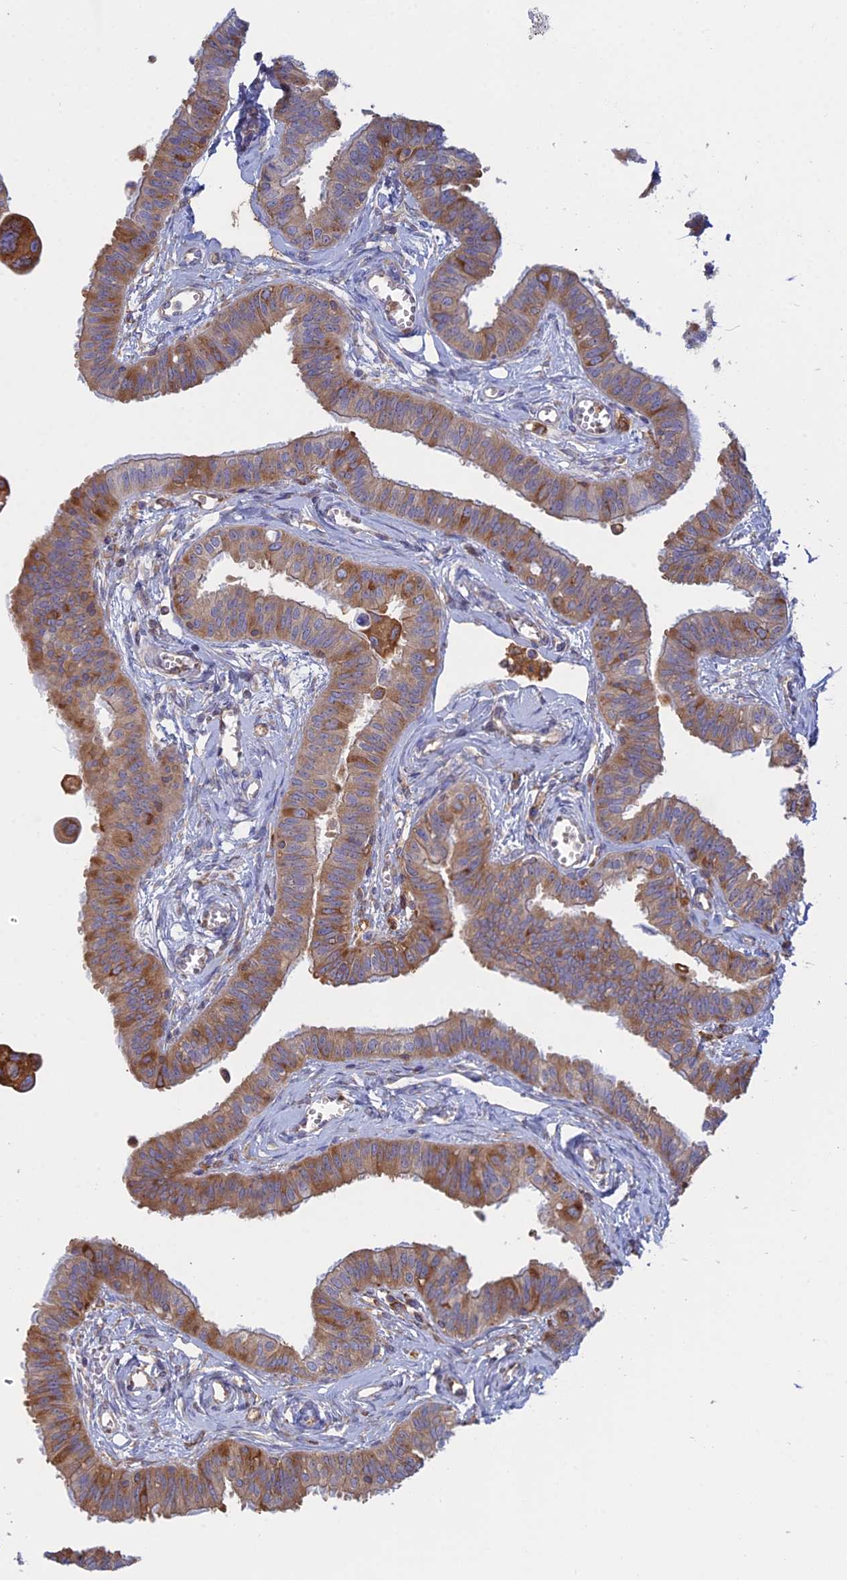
{"staining": {"intensity": "moderate", "quantity": ">75%", "location": "cytoplasmic/membranous"}, "tissue": "fallopian tube", "cell_type": "Glandular cells", "image_type": "normal", "snomed": [{"axis": "morphology", "description": "Normal tissue, NOS"}, {"axis": "morphology", "description": "Carcinoma, NOS"}, {"axis": "topography", "description": "Fallopian tube"}, {"axis": "topography", "description": "Ovary"}], "caption": "Immunohistochemistry (DAB) staining of normal human fallopian tube displays moderate cytoplasmic/membranous protein expression in approximately >75% of glandular cells.", "gene": "GMIP", "patient": {"sex": "female", "age": 59}}